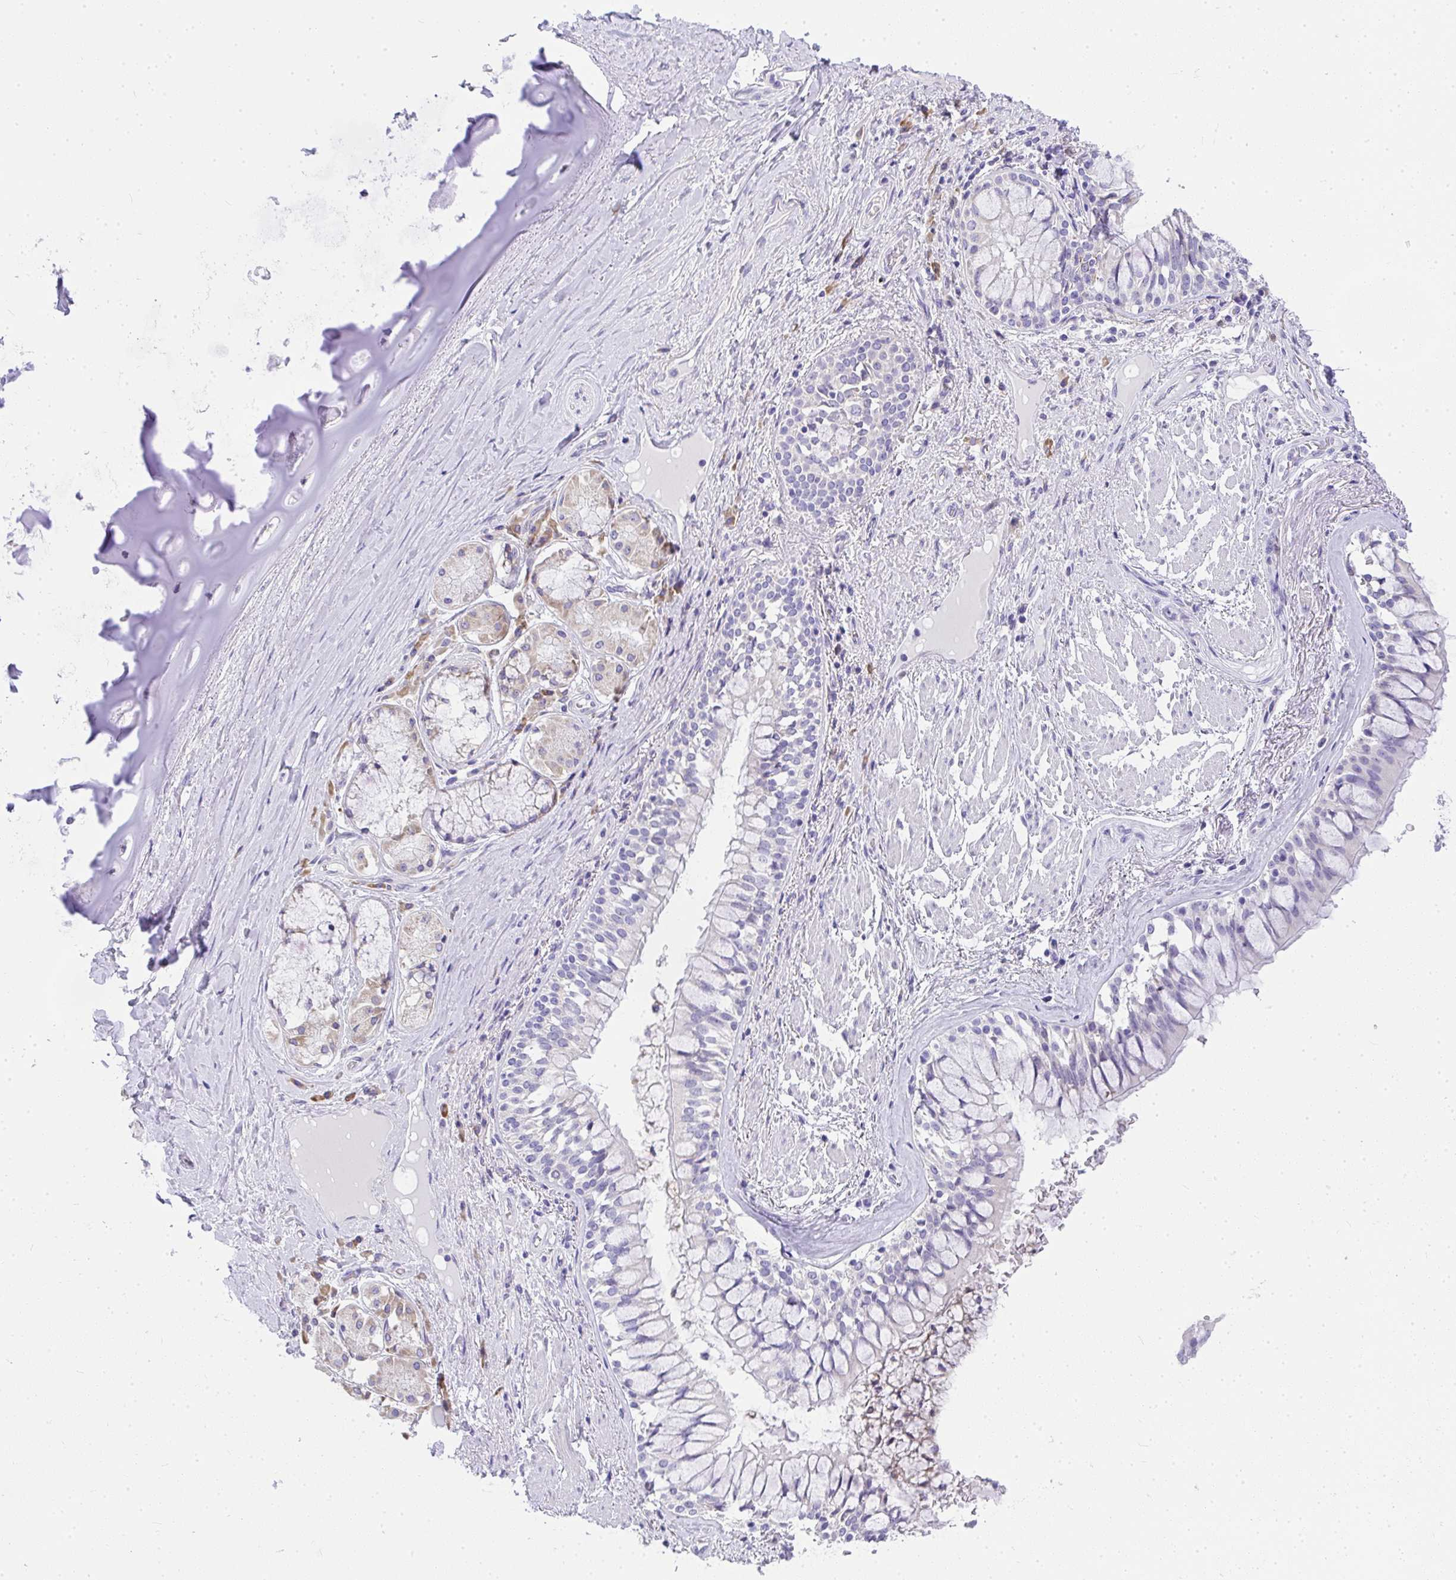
{"staining": {"intensity": "negative", "quantity": "none", "location": "none"}, "tissue": "soft tissue", "cell_type": "Chondrocytes", "image_type": "normal", "snomed": [{"axis": "morphology", "description": "Normal tissue, NOS"}, {"axis": "topography", "description": "Cartilage tissue"}, {"axis": "topography", "description": "Bronchus"}], "caption": "Immunohistochemistry (IHC) image of normal soft tissue stained for a protein (brown), which shows no positivity in chondrocytes.", "gene": "ADRA2C", "patient": {"sex": "male", "age": 64}}